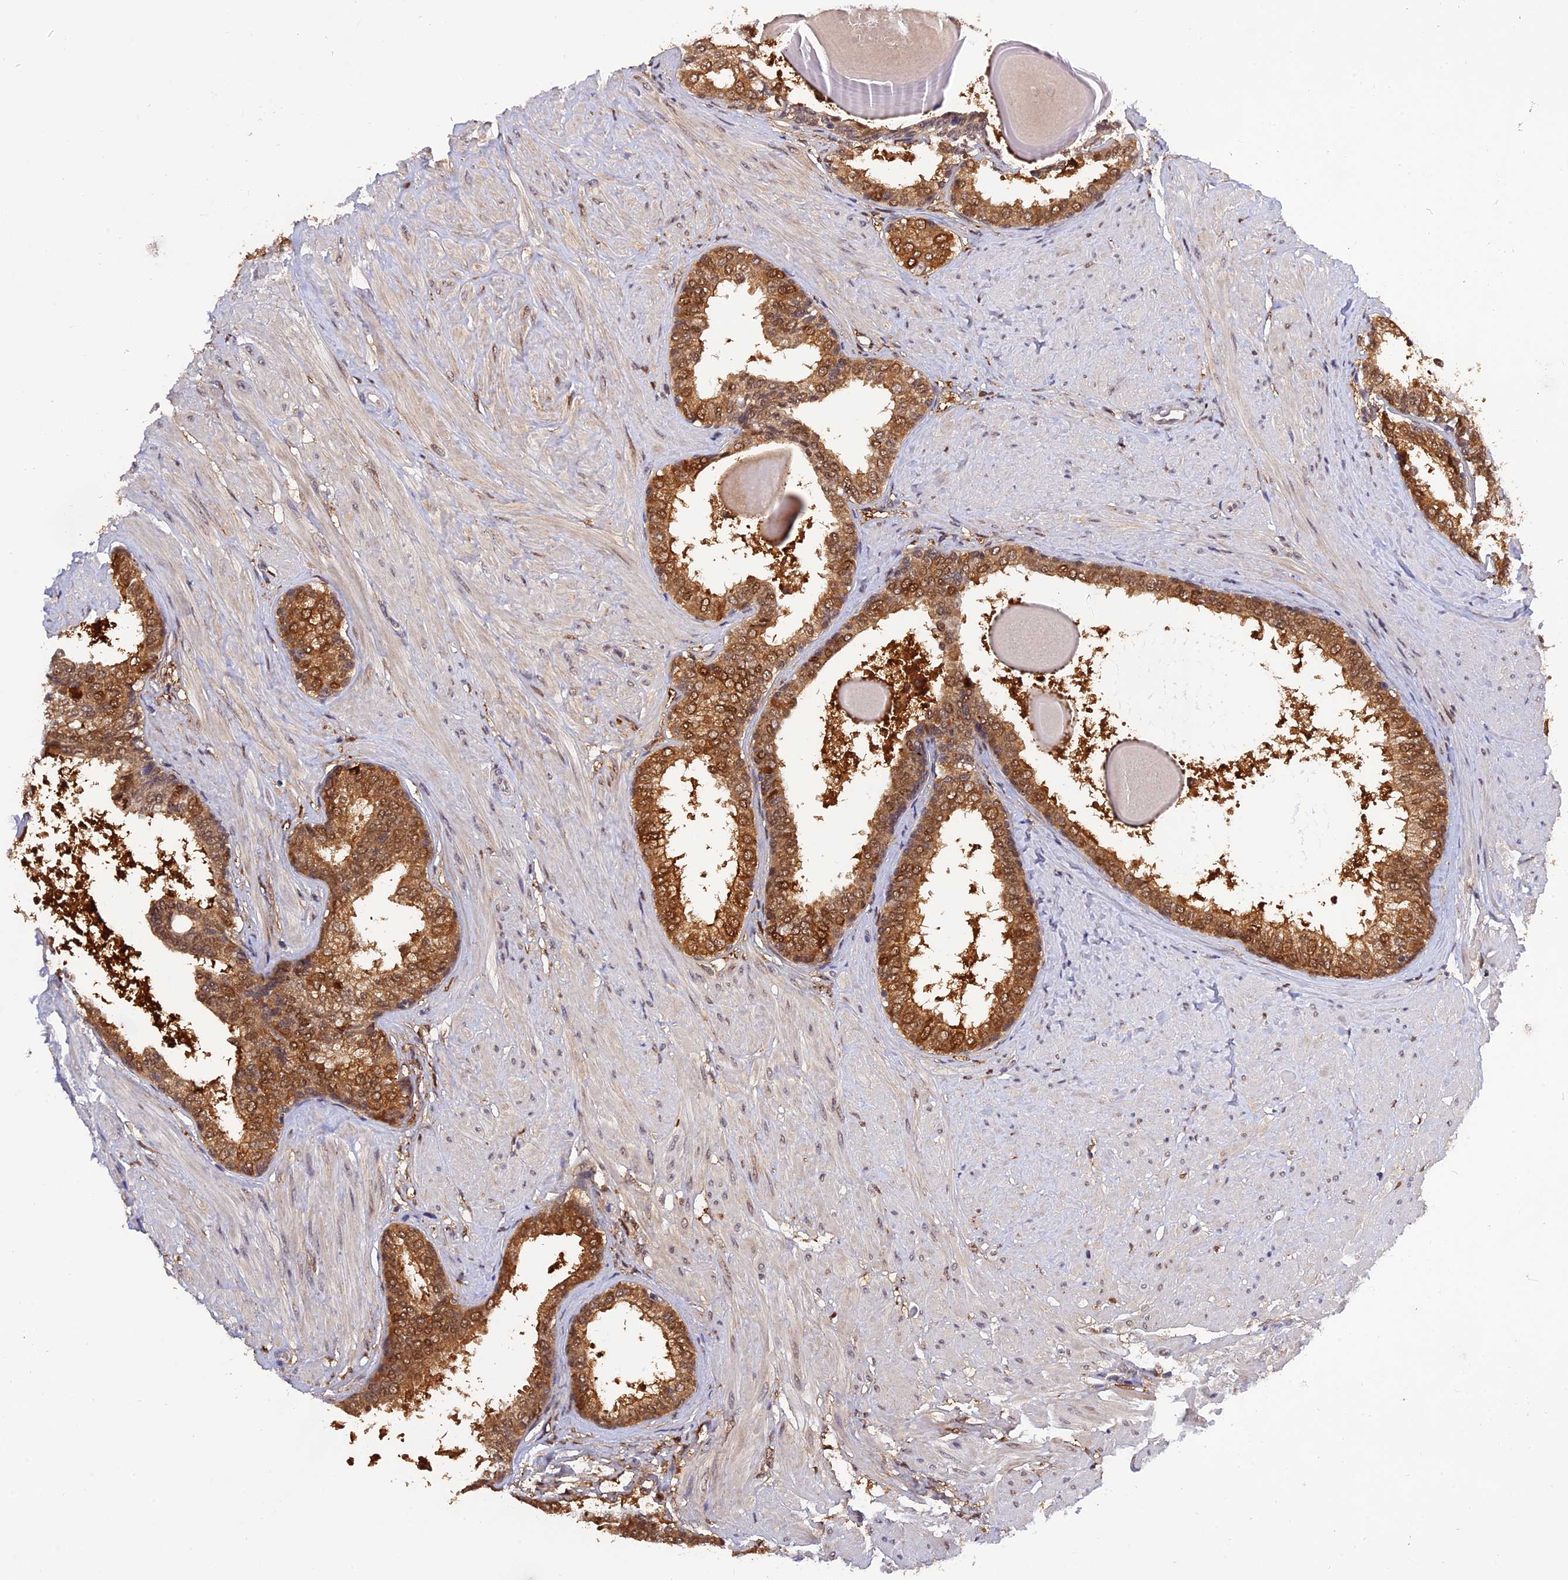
{"staining": {"intensity": "strong", "quantity": ">75%", "location": "cytoplasmic/membranous,nuclear"}, "tissue": "prostate", "cell_type": "Glandular cells", "image_type": "normal", "snomed": [{"axis": "morphology", "description": "Normal tissue, NOS"}, {"axis": "topography", "description": "Prostate"}], "caption": "Immunohistochemistry staining of normal prostate, which shows high levels of strong cytoplasmic/membranous,nuclear staining in approximately >75% of glandular cells indicating strong cytoplasmic/membranous,nuclear protein positivity. The staining was performed using DAB (3,3'-diaminobenzidine) (brown) for protein detection and nuclei were counterstained in hematoxylin (blue).", "gene": "MNS1", "patient": {"sex": "male", "age": 48}}